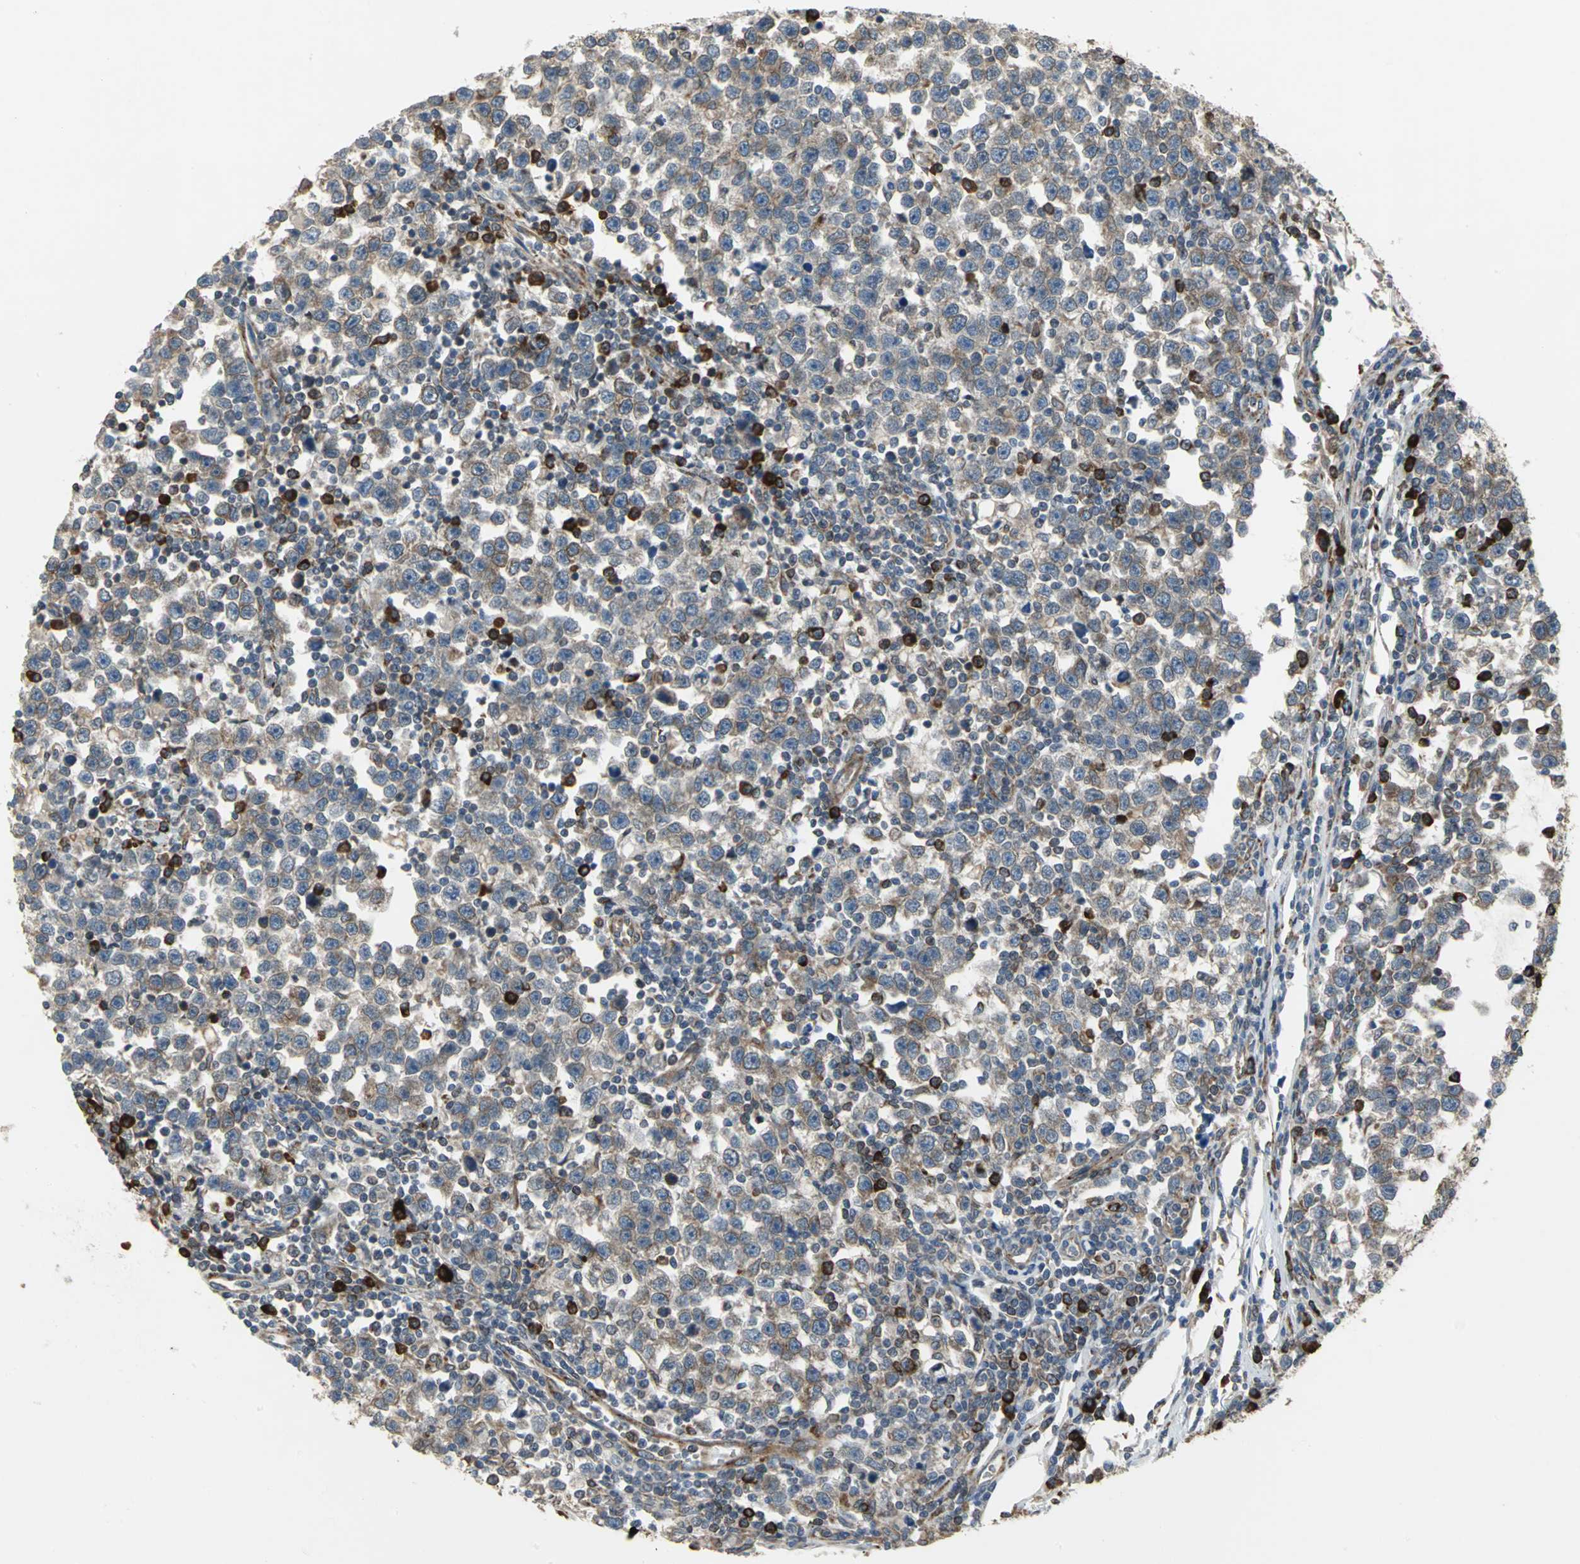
{"staining": {"intensity": "weak", "quantity": "25%-75%", "location": "cytoplasmic/membranous"}, "tissue": "testis cancer", "cell_type": "Tumor cells", "image_type": "cancer", "snomed": [{"axis": "morphology", "description": "Seminoma, NOS"}, {"axis": "topography", "description": "Testis"}], "caption": "This histopathology image shows immunohistochemistry staining of human testis cancer, with low weak cytoplasmic/membranous expression in about 25%-75% of tumor cells.", "gene": "SYVN1", "patient": {"sex": "male", "age": 43}}